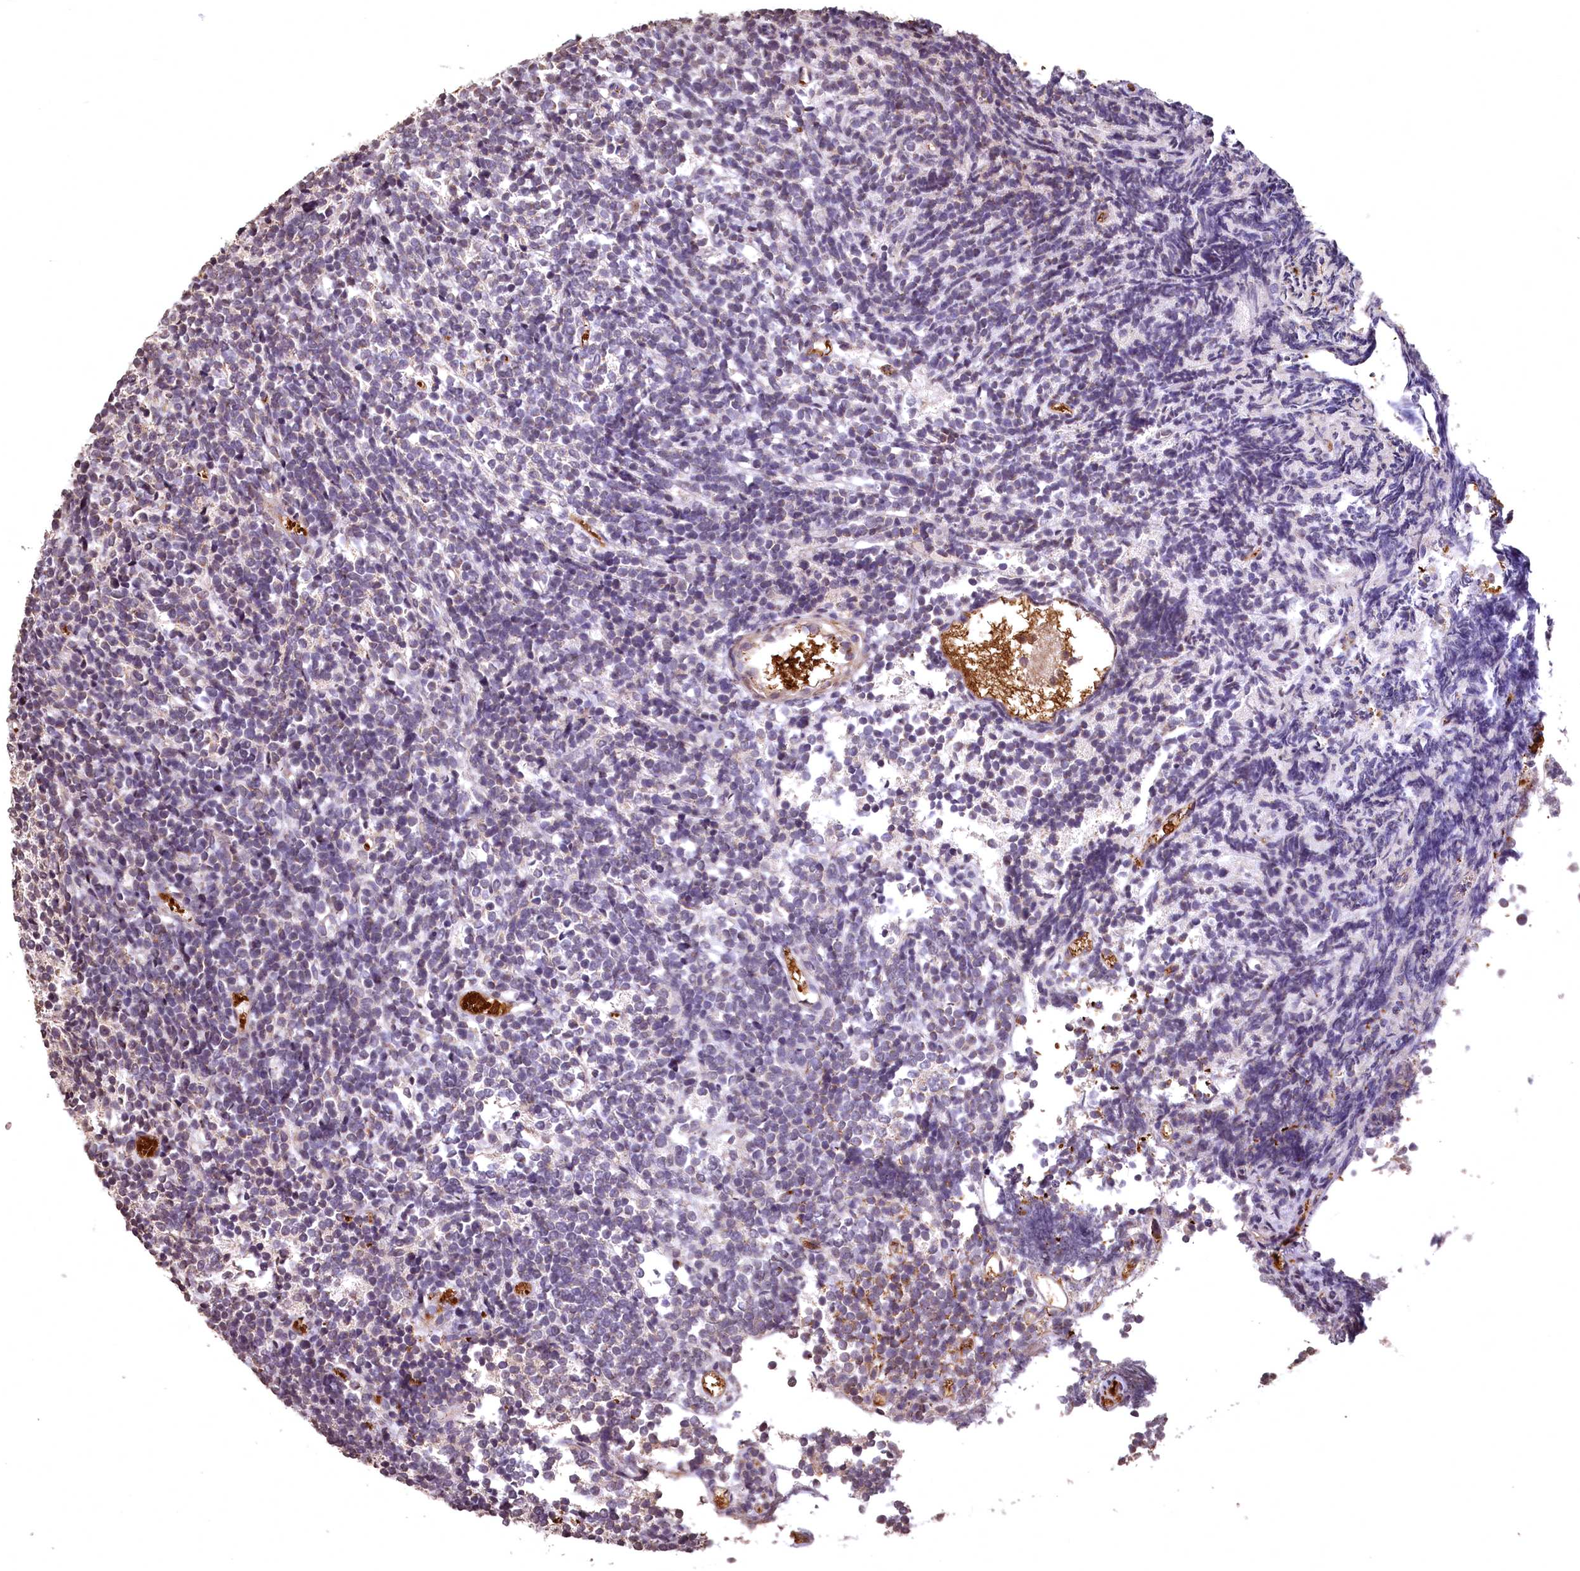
{"staining": {"intensity": "negative", "quantity": "none", "location": "none"}, "tissue": "glioma", "cell_type": "Tumor cells", "image_type": "cancer", "snomed": [{"axis": "morphology", "description": "Glioma, malignant, Low grade"}, {"axis": "topography", "description": "Brain"}], "caption": "A high-resolution histopathology image shows IHC staining of malignant glioma (low-grade), which shows no significant expression in tumor cells.", "gene": "SPTA1", "patient": {"sex": "female", "age": 1}}